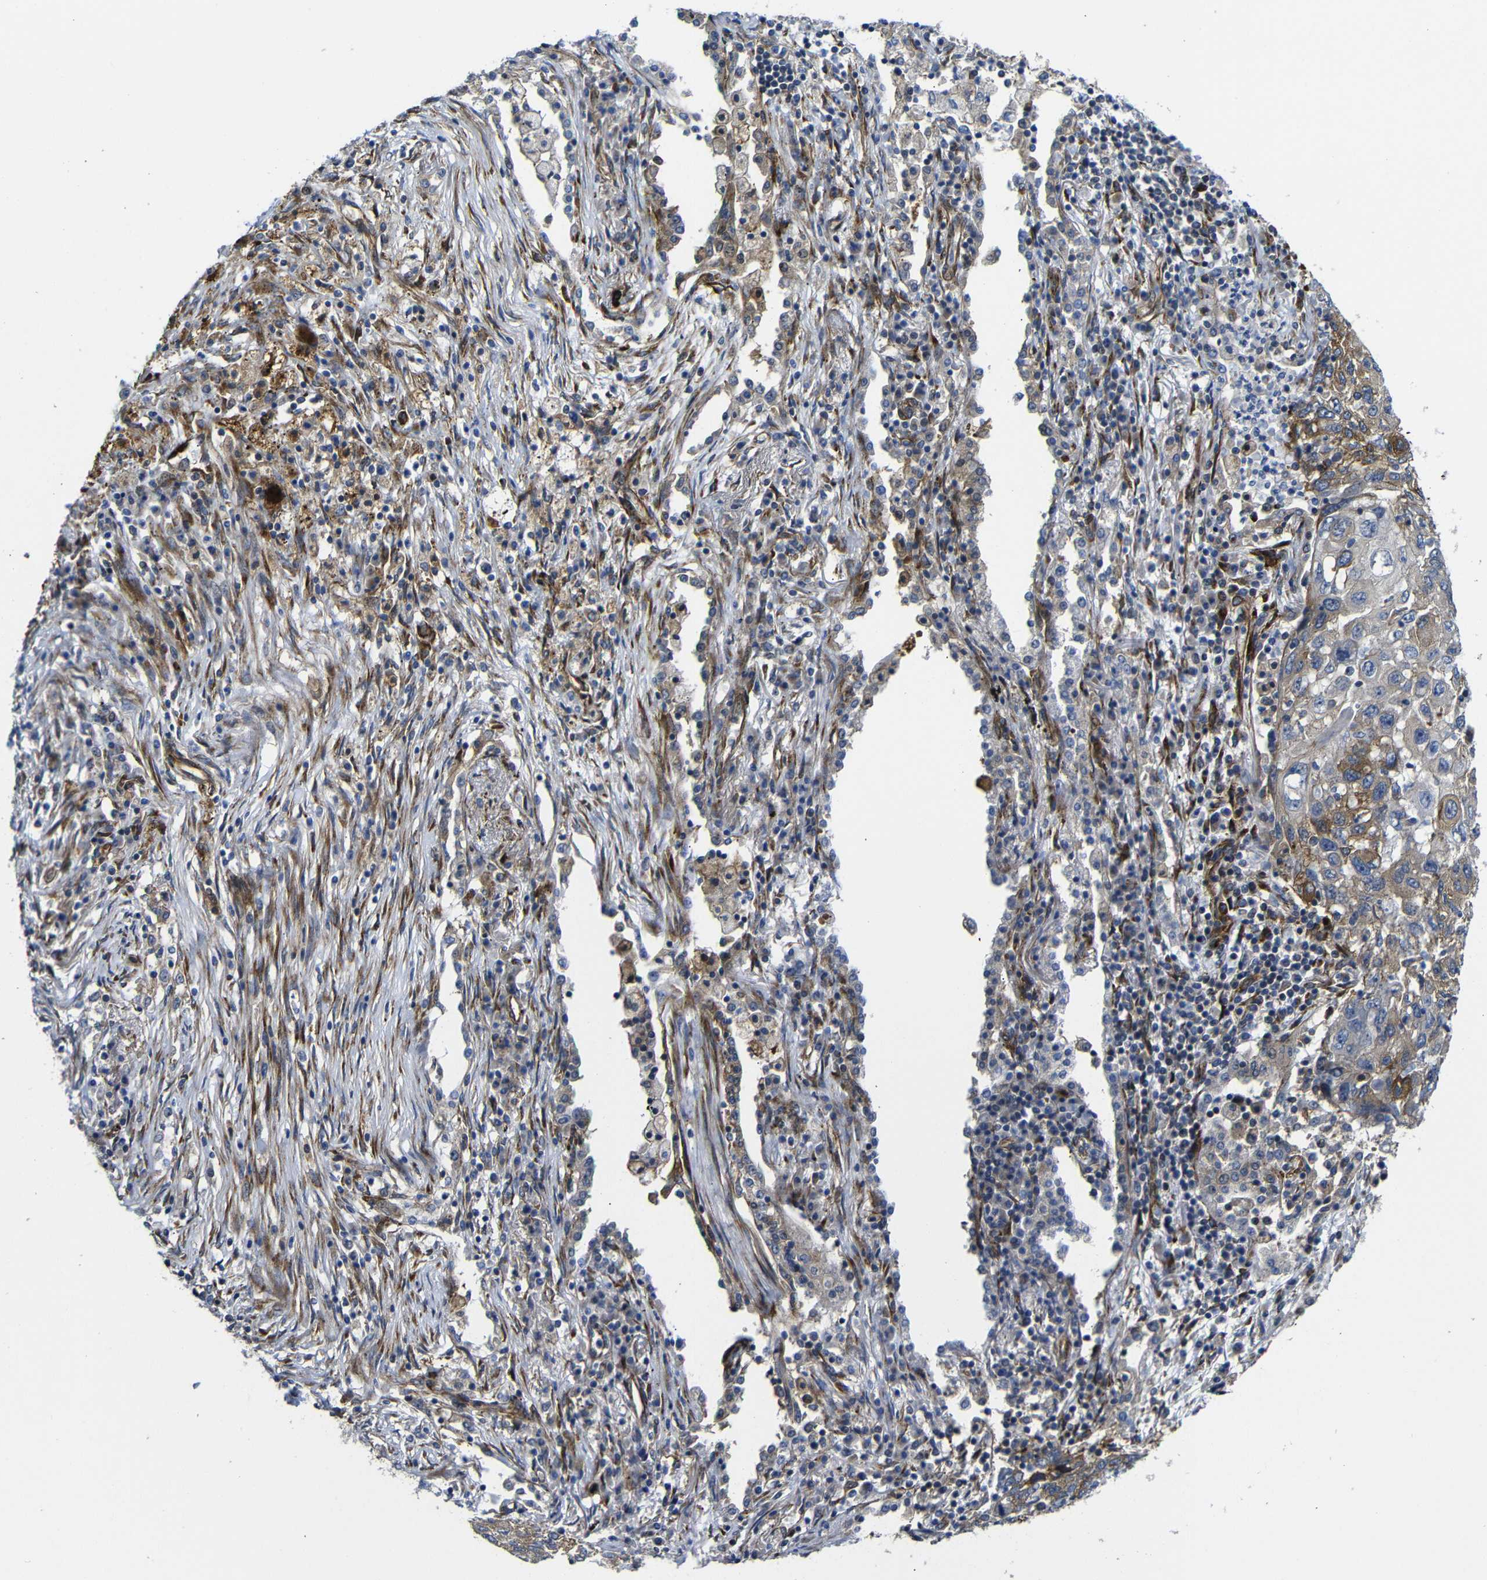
{"staining": {"intensity": "strong", "quantity": "<25%", "location": "cytoplasmic/membranous"}, "tissue": "lung cancer", "cell_type": "Tumor cells", "image_type": "cancer", "snomed": [{"axis": "morphology", "description": "Squamous cell carcinoma, NOS"}, {"axis": "topography", "description": "Lung"}], "caption": "Tumor cells show medium levels of strong cytoplasmic/membranous positivity in approximately <25% of cells in lung squamous cell carcinoma.", "gene": "PARP14", "patient": {"sex": "female", "age": 63}}